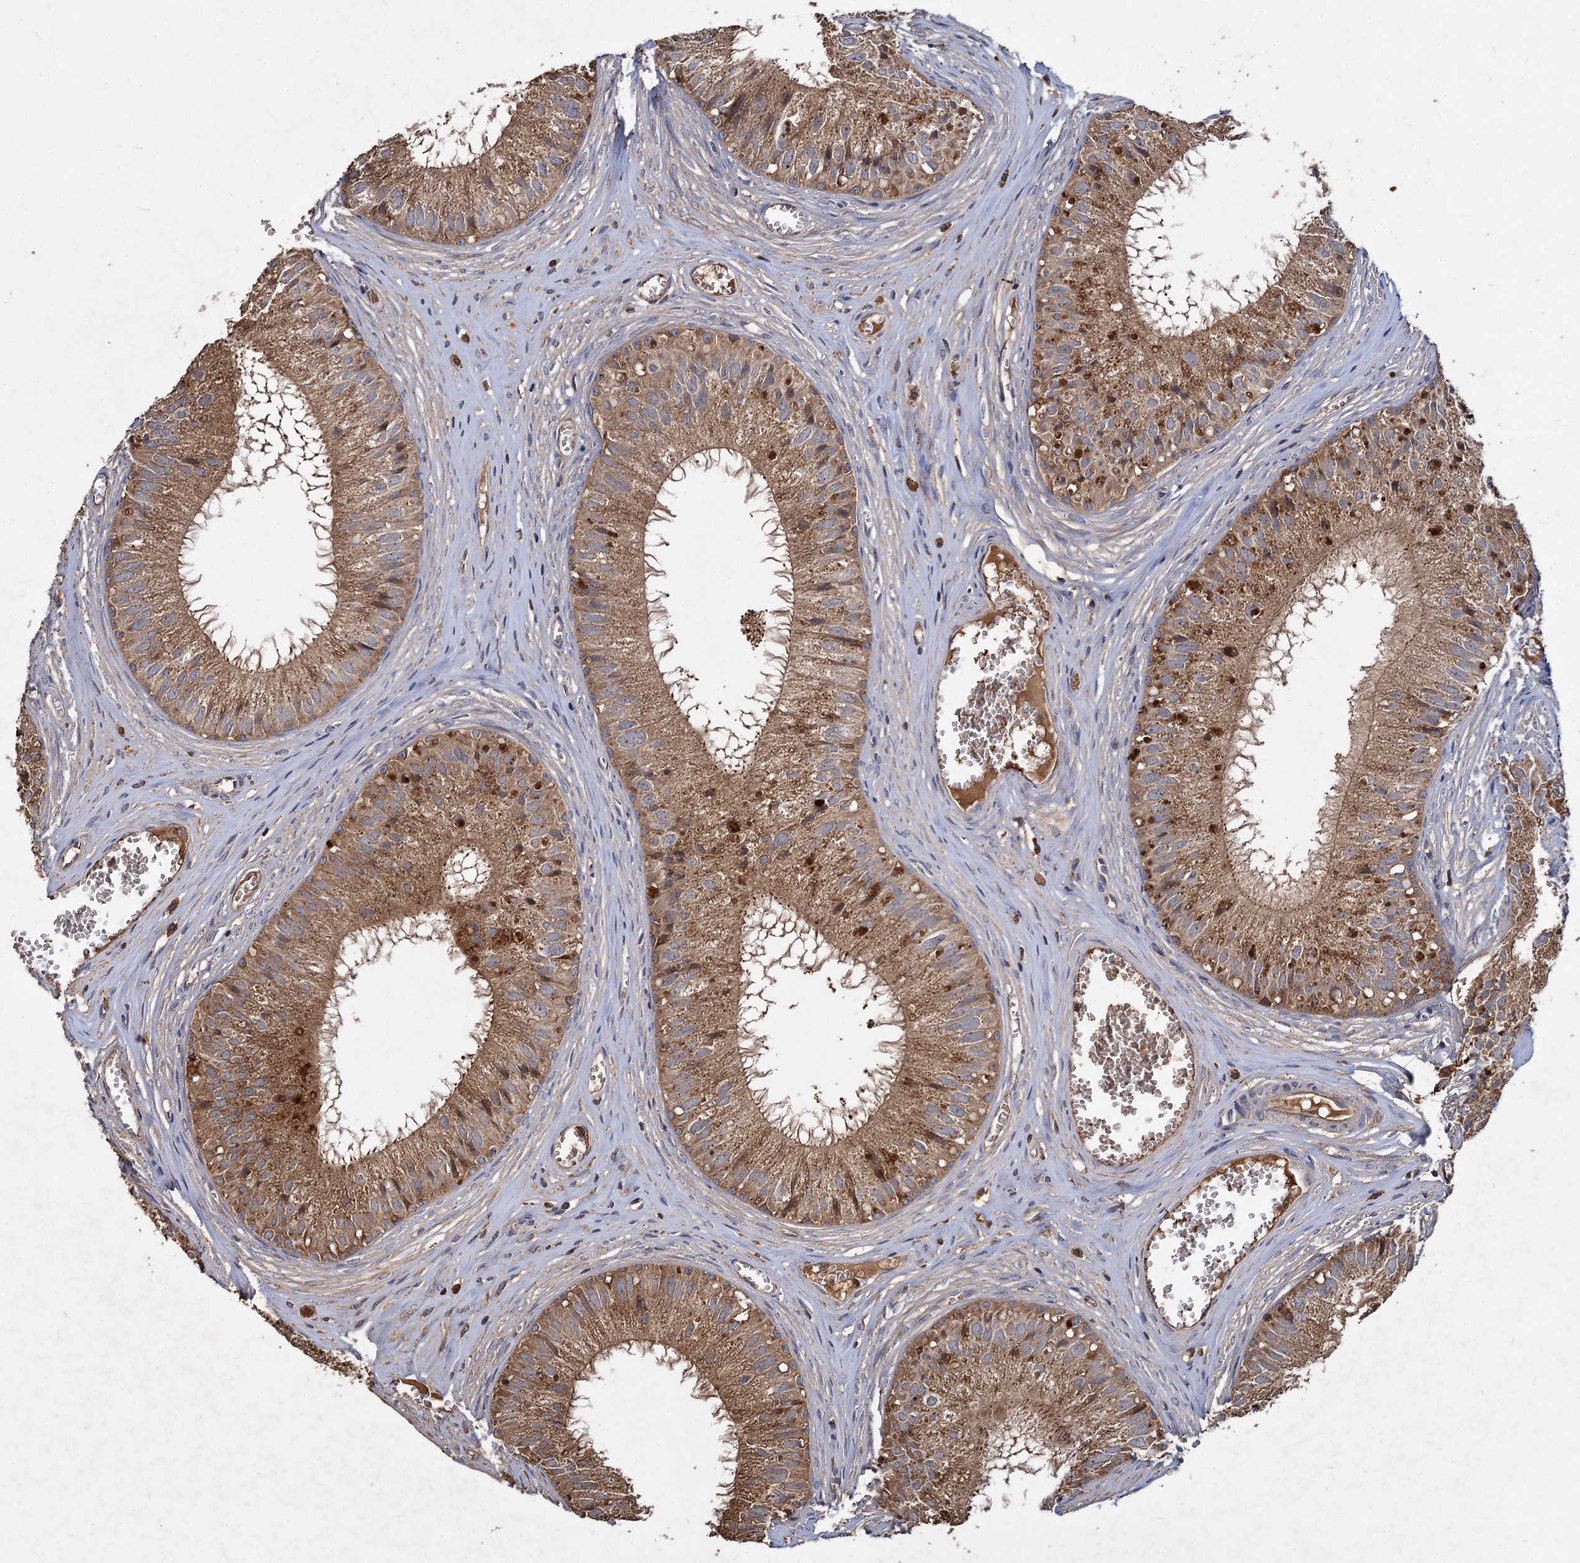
{"staining": {"intensity": "moderate", "quantity": ">75%", "location": "cytoplasmic/membranous"}, "tissue": "epididymis", "cell_type": "Glandular cells", "image_type": "normal", "snomed": [{"axis": "morphology", "description": "Normal tissue, NOS"}, {"axis": "topography", "description": "Epididymis"}], "caption": "Immunohistochemical staining of unremarkable human epididymis reveals medium levels of moderate cytoplasmic/membranous staining in approximately >75% of glandular cells.", "gene": "GCLC", "patient": {"sex": "male", "age": 36}}